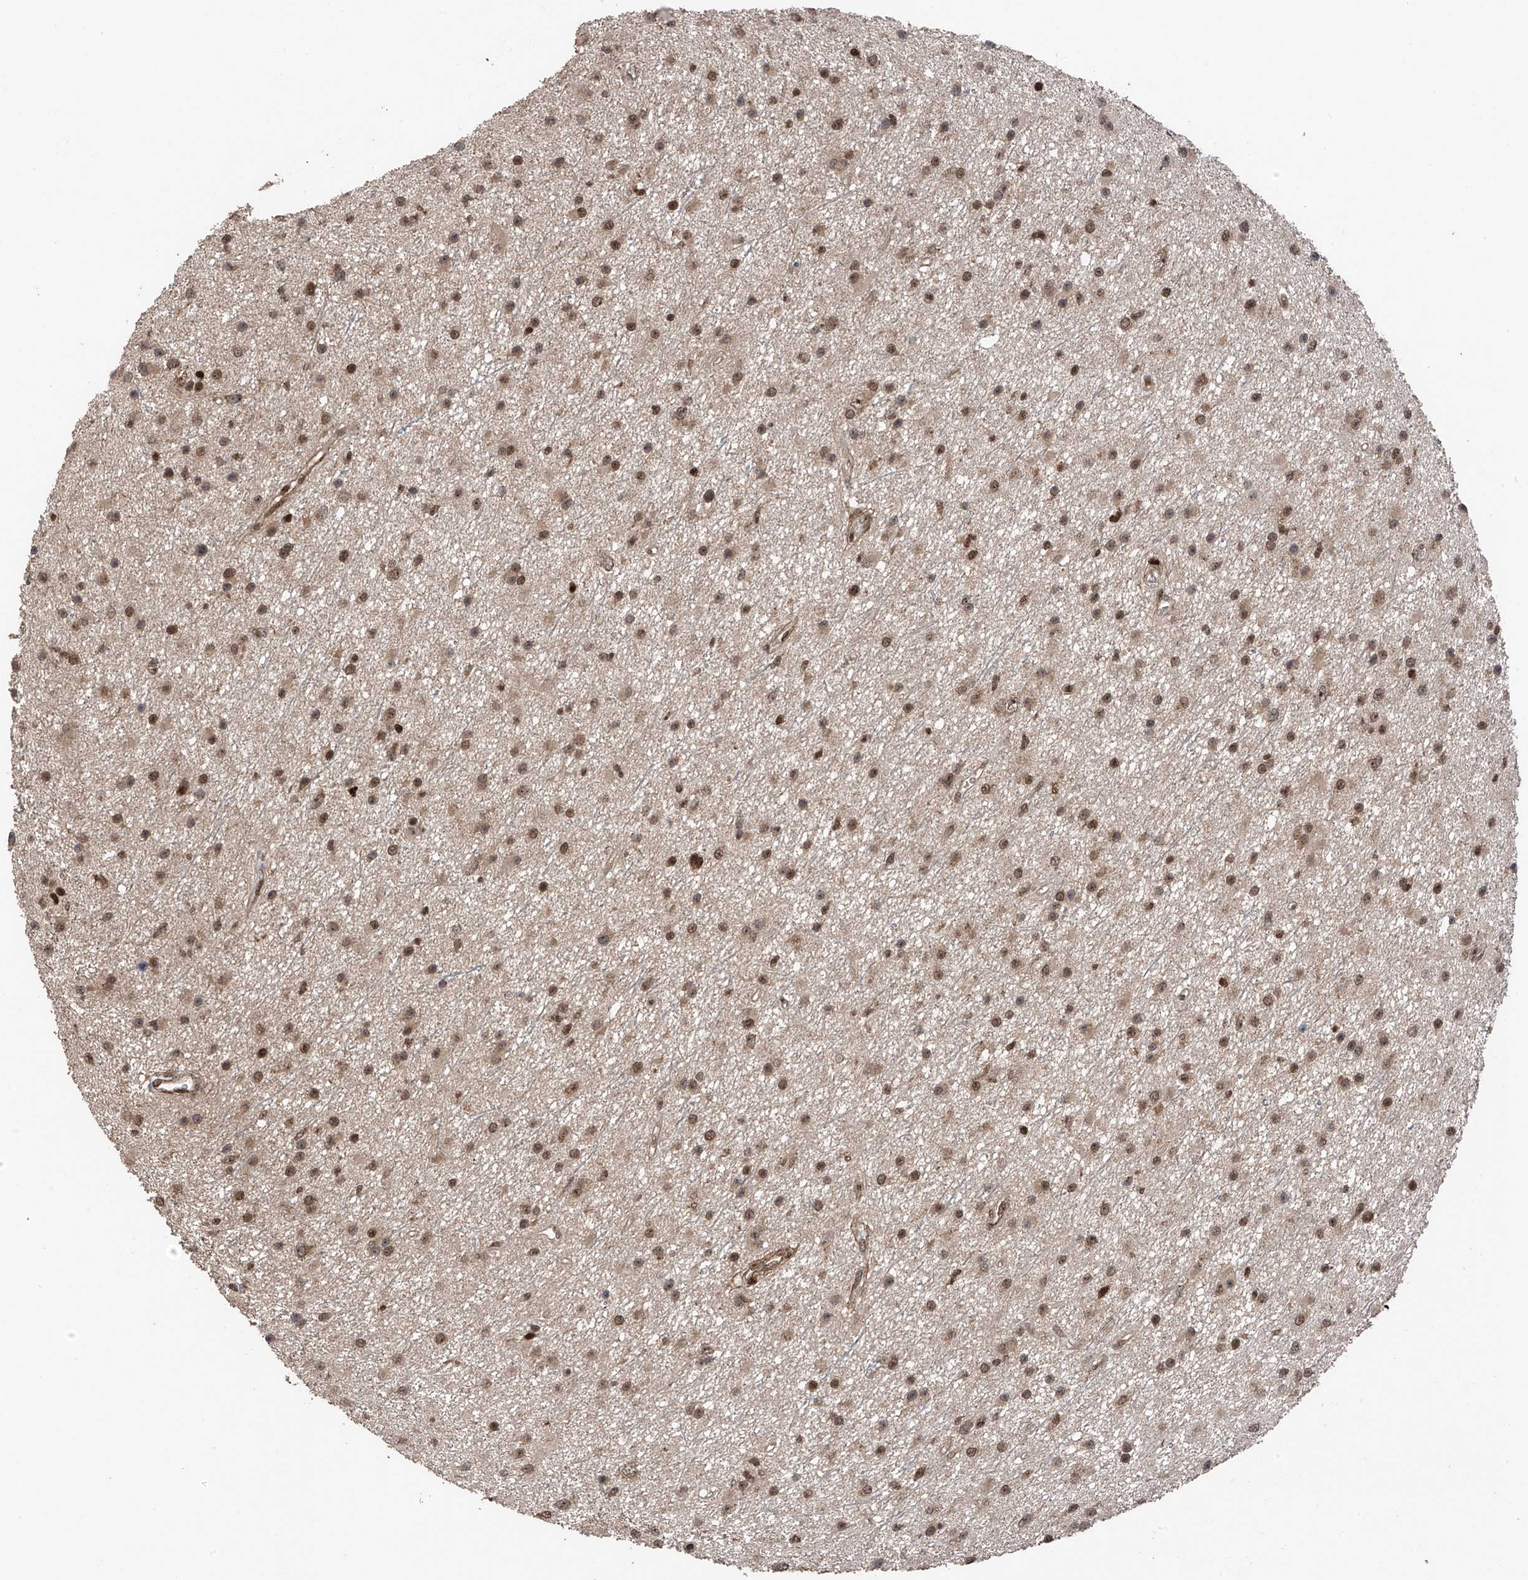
{"staining": {"intensity": "moderate", "quantity": ">75%", "location": "nuclear"}, "tissue": "glioma", "cell_type": "Tumor cells", "image_type": "cancer", "snomed": [{"axis": "morphology", "description": "Glioma, malignant, Low grade"}, {"axis": "topography", "description": "Cerebral cortex"}], "caption": "Immunohistochemistry (IHC) photomicrograph of malignant low-grade glioma stained for a protein (brown), which displays medium levels of moderate nuclear expression in approximately >75% of tumor cells.", "gene": "DNAJC9", "patient": {"sex": "female", "age": 39}}